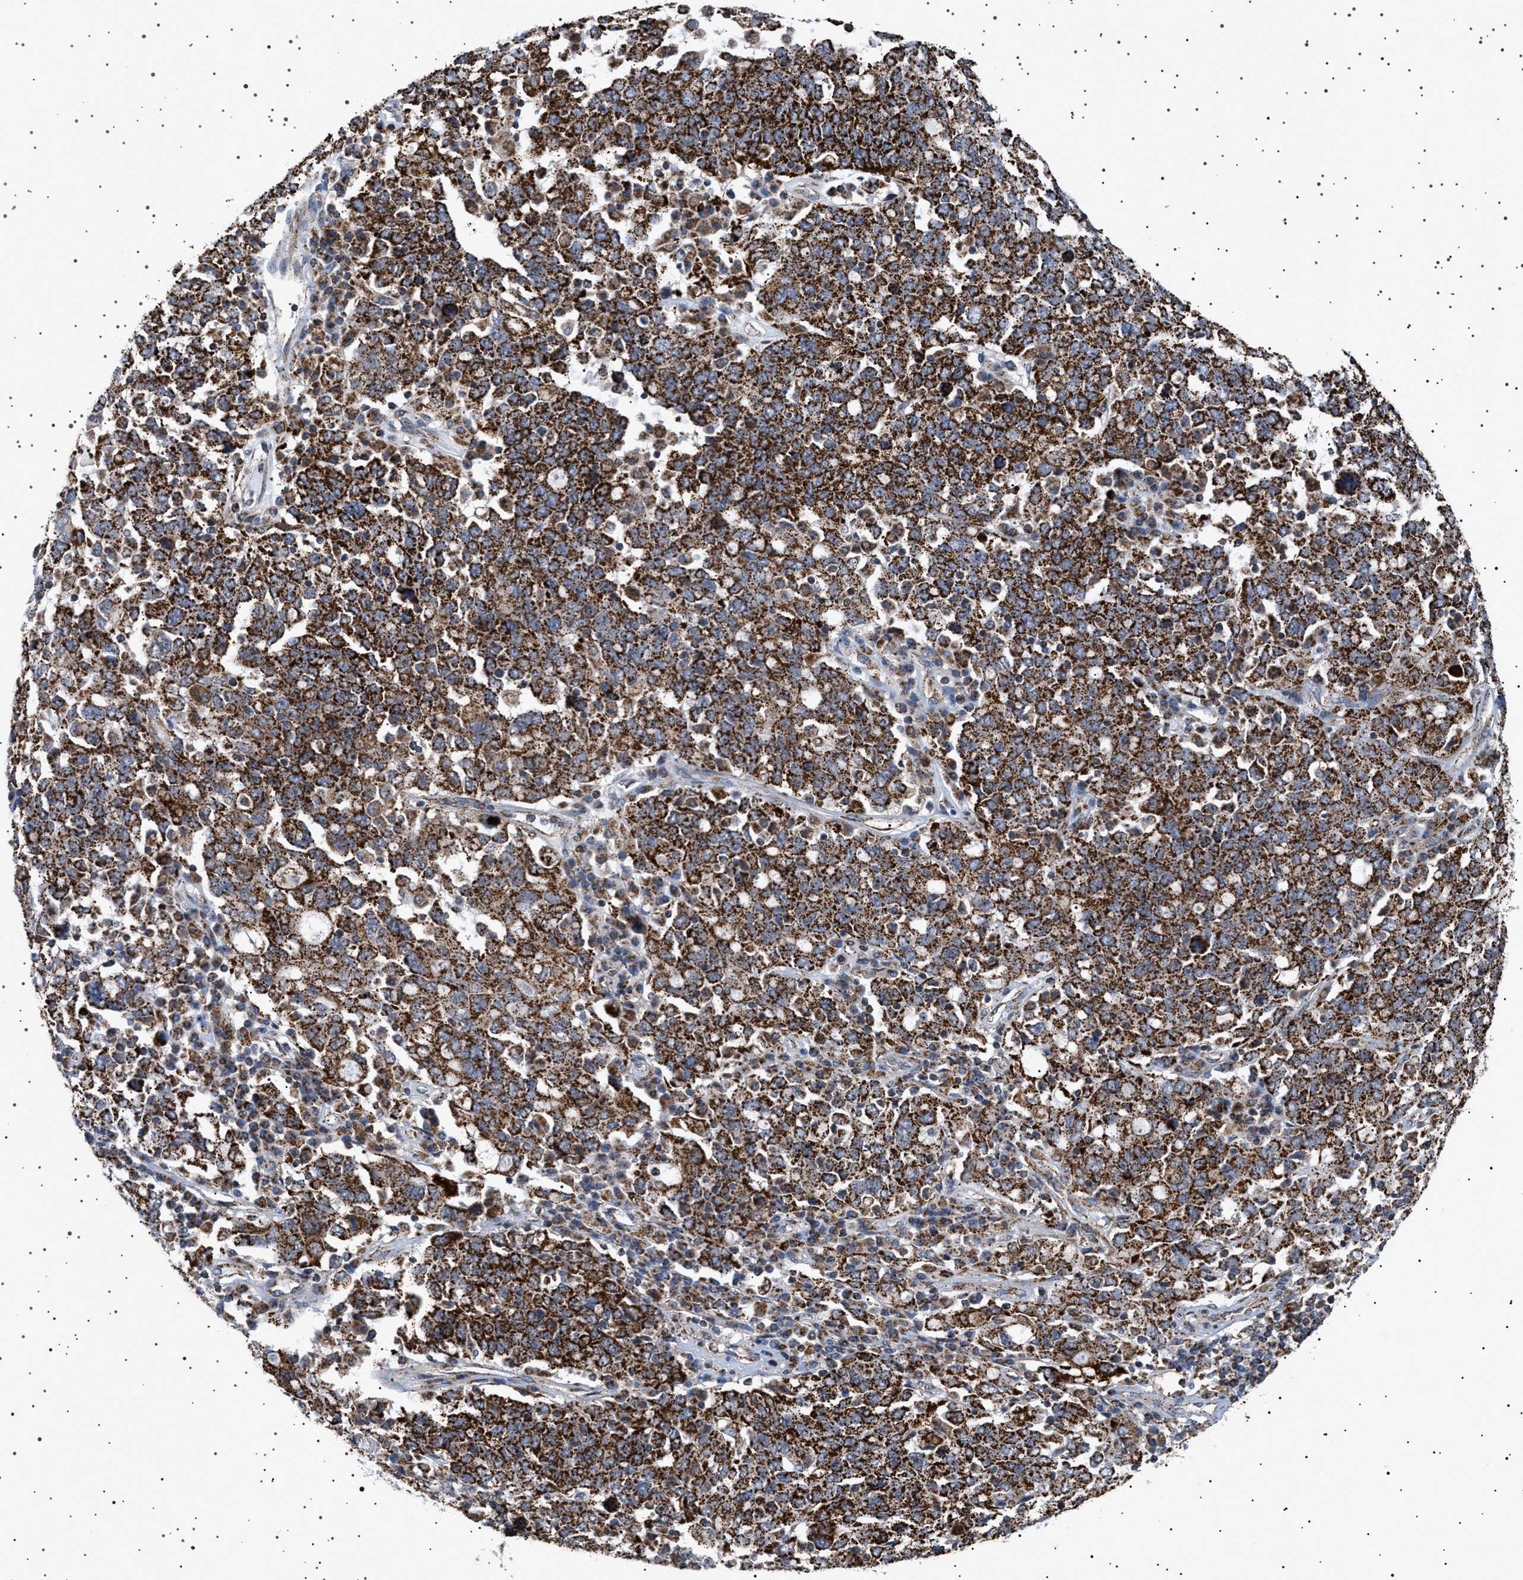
{"staining": {"intensity": "strong", "quantity": ">75%", "location": "cytoplasmic/membranous"}, "tissue": "ovarian cancer", "cell_type": "Tumor cells", "image_type": "cancer", "snomed": [{"axis": "morphology", "description": "Carcinoma, endometroid"}, {"axis": "topography", "description": "Ovary"}], "caption": "Brown immunohistochemical staining in ovarian endometroid carcinoma demonstrates strong cytoplasmic/membranous expression in about >75% of tumor cells.", "gene": "UBXN8", "patient": {"sex": "female", "age": 62}}